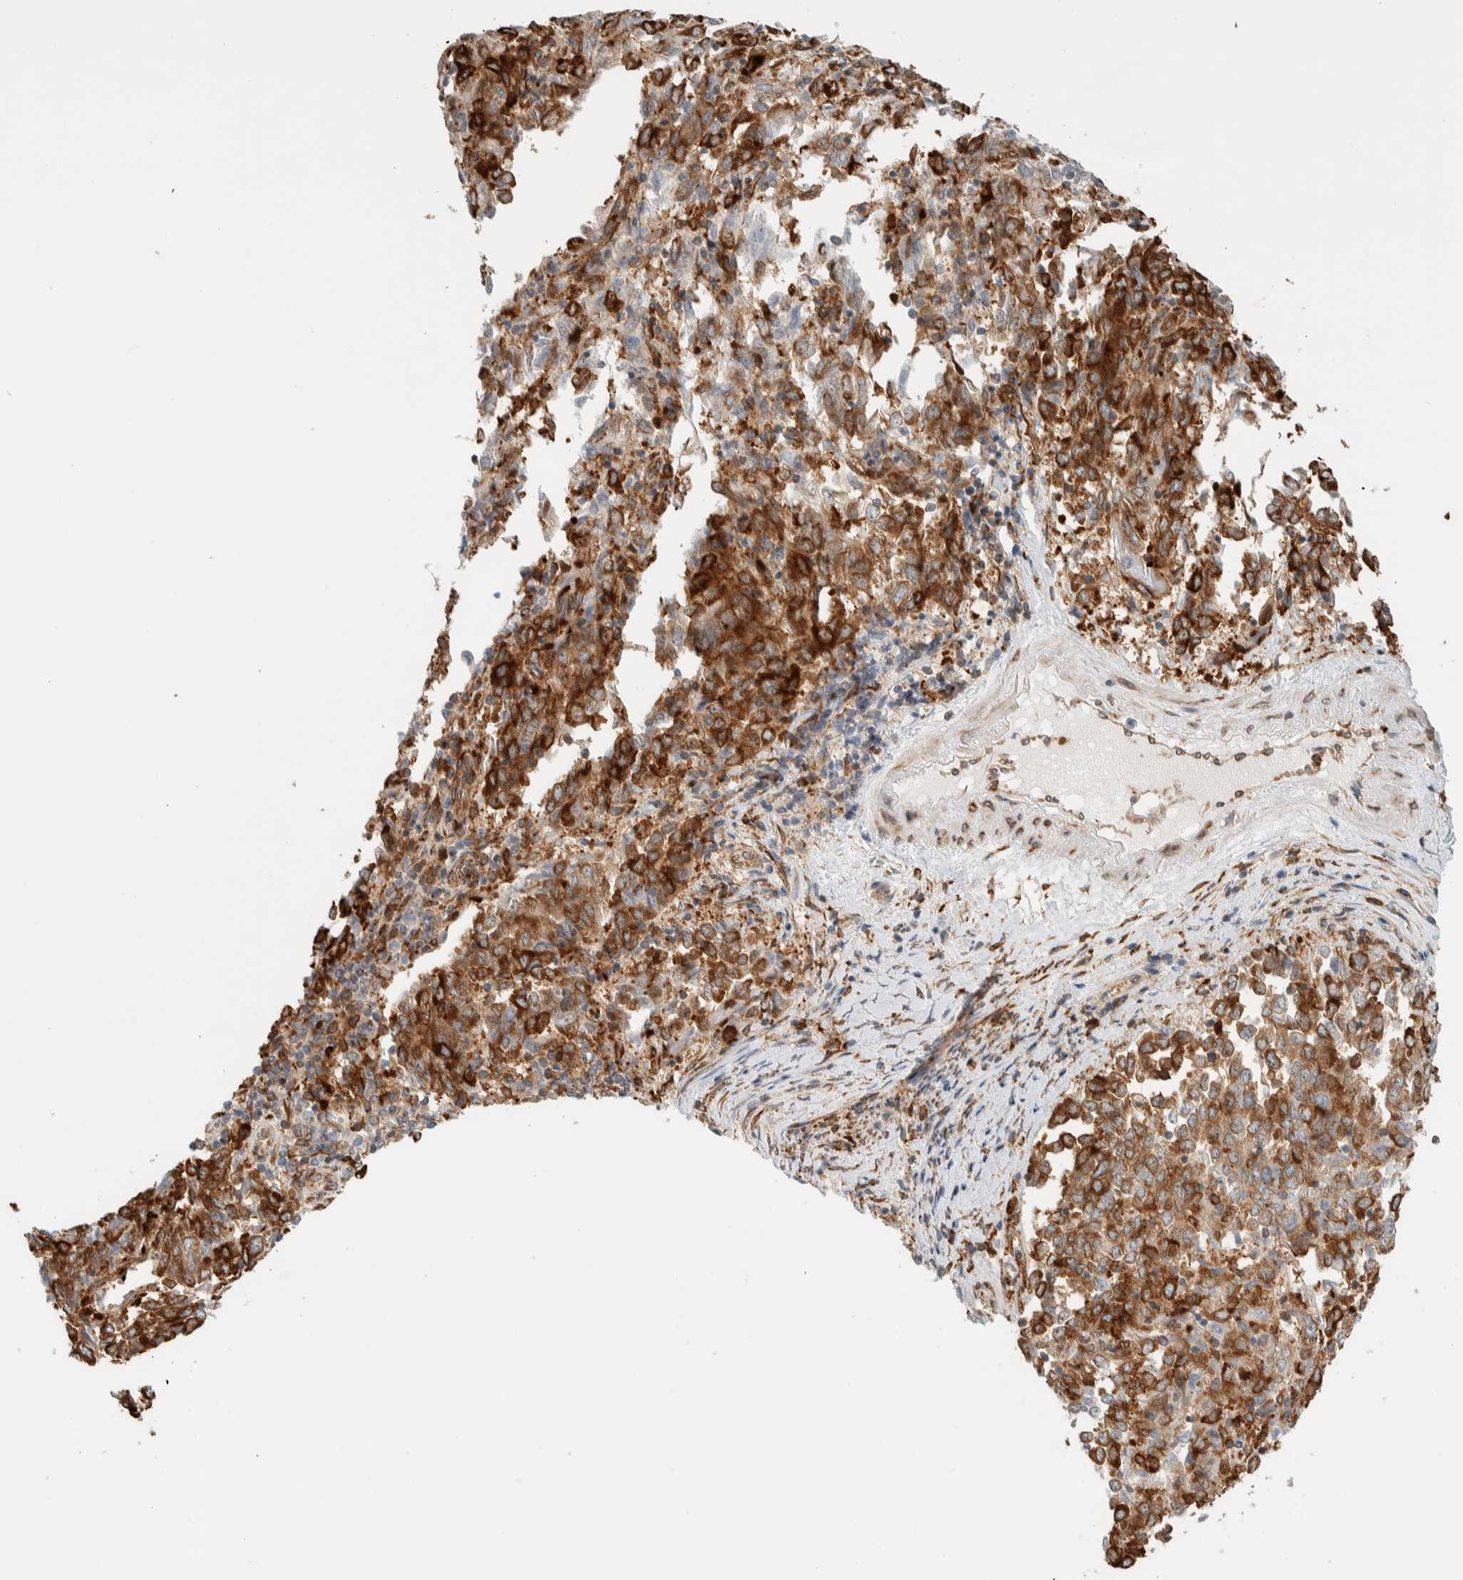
{"staining": {"intensity": "strong", "quantity": ">75%", "location": "cytoplasmic/membranous"}, "tissue": "endometrial cancer", "cell_type": "Tumor cells", "image_type": "cancer", "snomed": [{"axis": "morphology", "description": "Adenocarcinoma, NOS"}, {"axis": "topography", "description": "Endometrium"}], "caption": "Immunohistochemistry (IHC) staining of endometrial cancer, which shows high levels of strong cytoplasmic/membranous expression in about >75% of tumor cells indicating strong cytoplasmic/membranous protein positivity. The staining was performed using DAB (brown) for protein detection and nuclei were counterstained in hematoxylin (blue).", "gene": "LLGL2", "patient": {"sex": "female", "age": 80}}